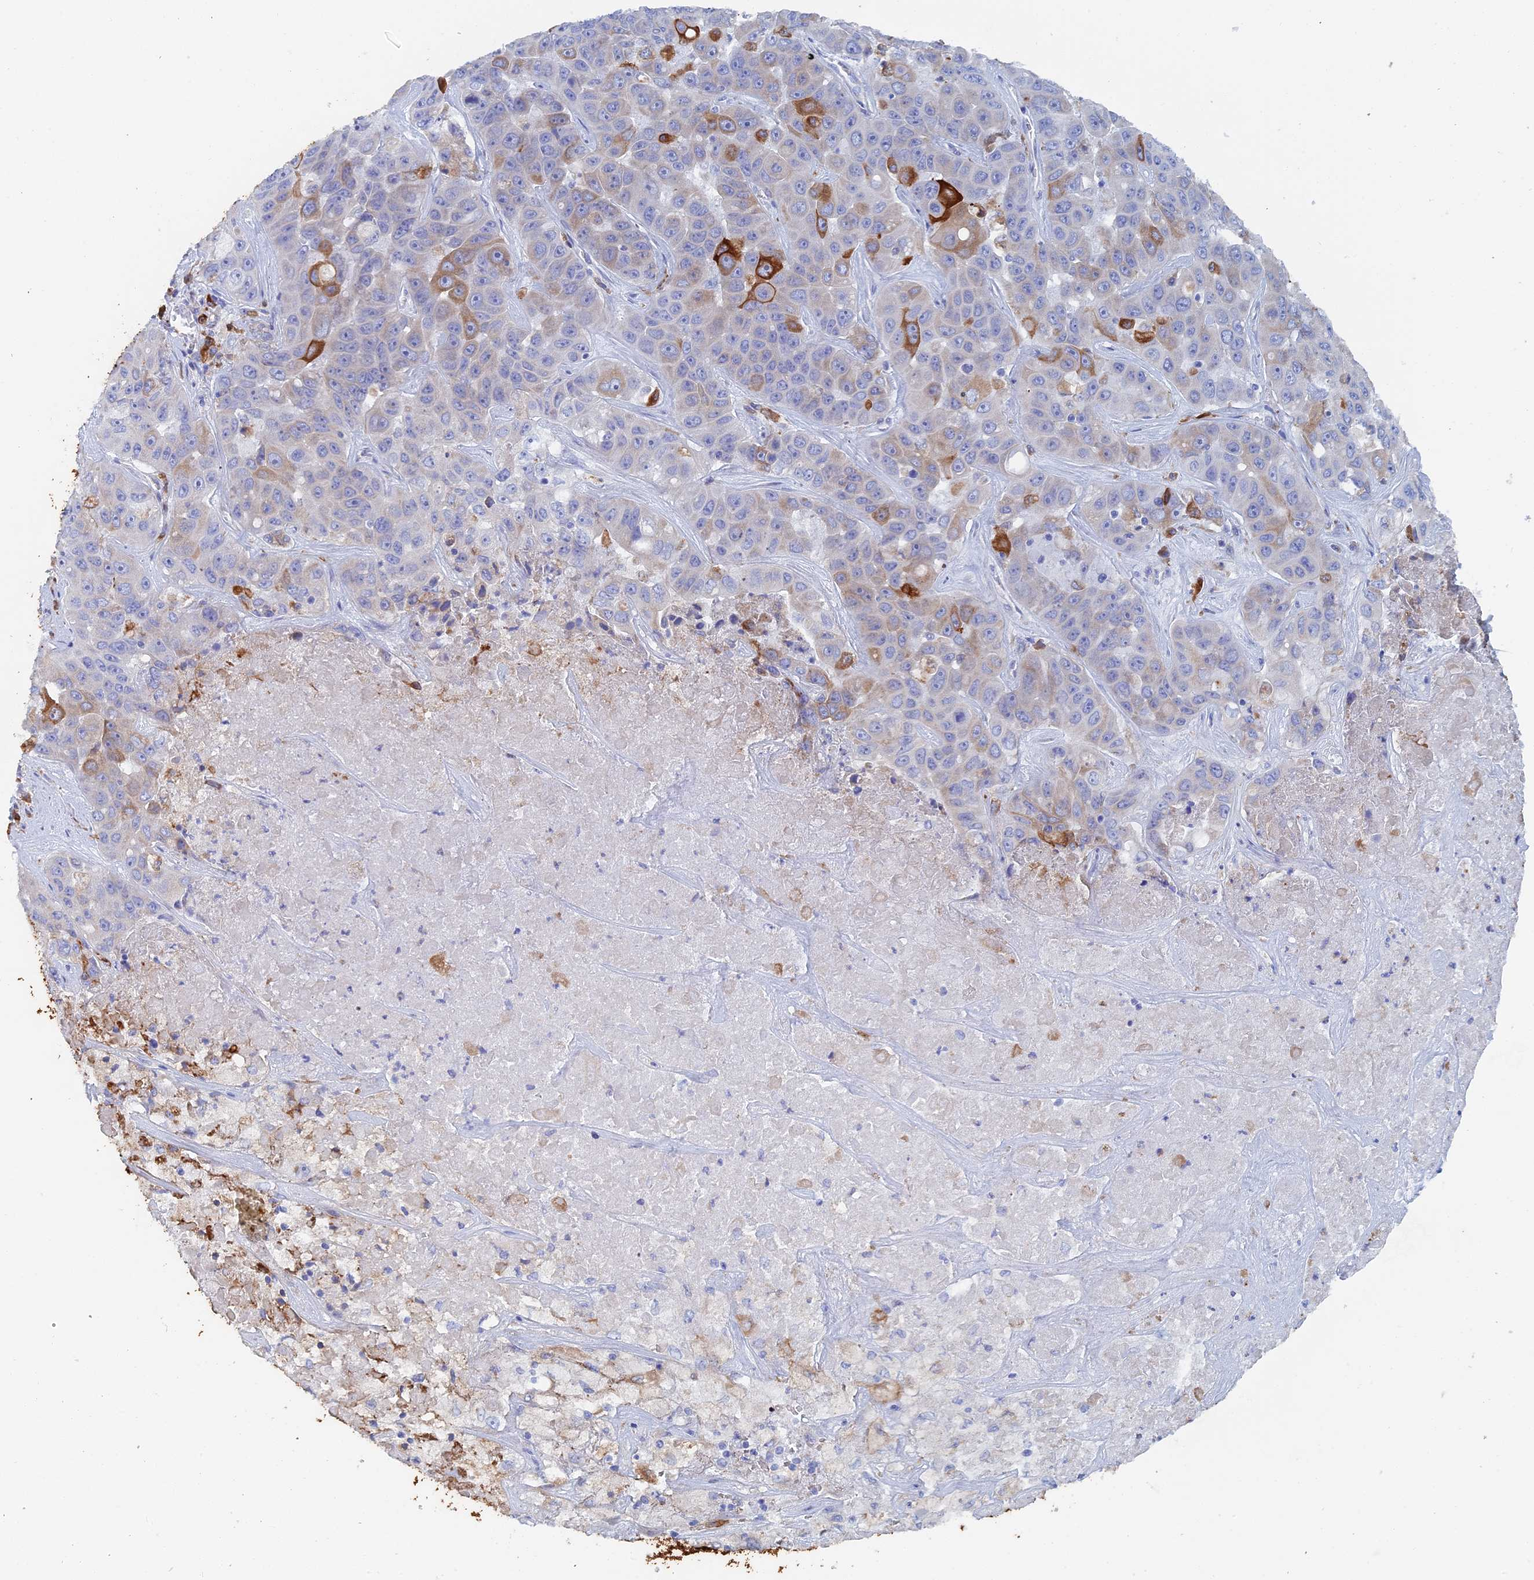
{"staining": {"intensity": "strong", "quantity": "<25%", "location": "cytoplasmic/membranous"}, "tissue": "liver cancer", "cell_type": "Tumor cells", "image_type": "cancer", "snomed": [{"axis": "morphology", "description": "Cholangiocarcinoma"}, {"axis": "topography", "description": "Liver"}], "caption": "A photomicrograph showing strong cytoplasmic/membranous positivity in approximately <25% of tumor cells in liver cancer (cholangiocarcinoma), as visualized by brown immunohistochemical staining.", "gene": "COG7", "patient": {"sex": "female", "age": 52}}